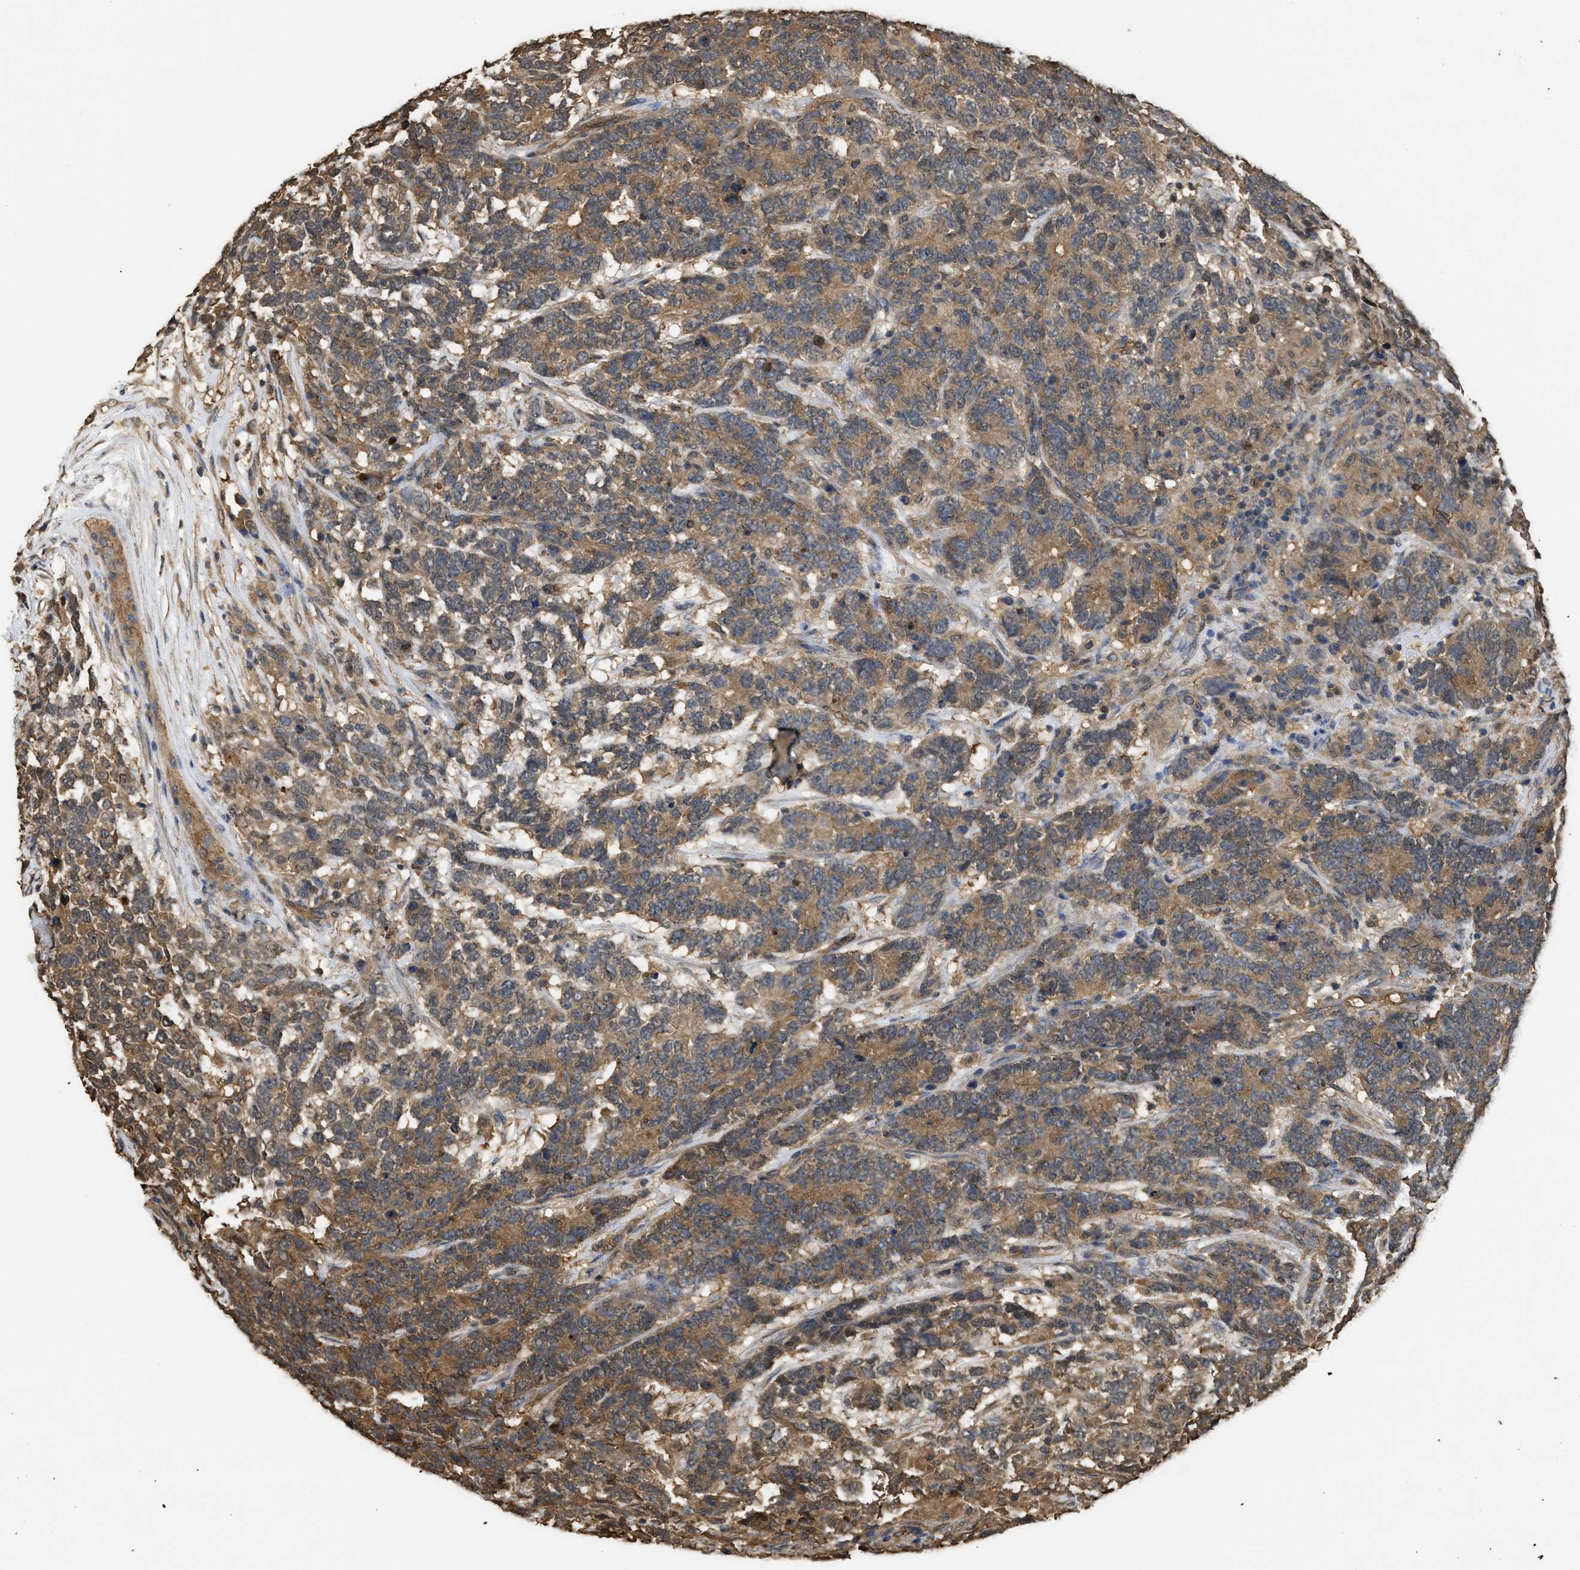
{"staining": {"intensity": "moderate", "quantity": ">75%", "location": "cytoplasmic/membranous"}, "tissue": "testis cancer", "cell_type": "Tumor cells", "image_type": "cancer", "snomed": [{"axis": "morphology", "description": "Carcinoma, Embryonal, NOS"}, {"axis": "topography", "description": "Testis"}], "caption": "There is medium levels of moderate cytoplasmic/membranous positivity in tumor cells of testis embryonal carcinoma, as demonstrated by immunohistochemical staining (brown color).", "gene": "CALM1", "patient": {"sex": "male", "age": 26}}